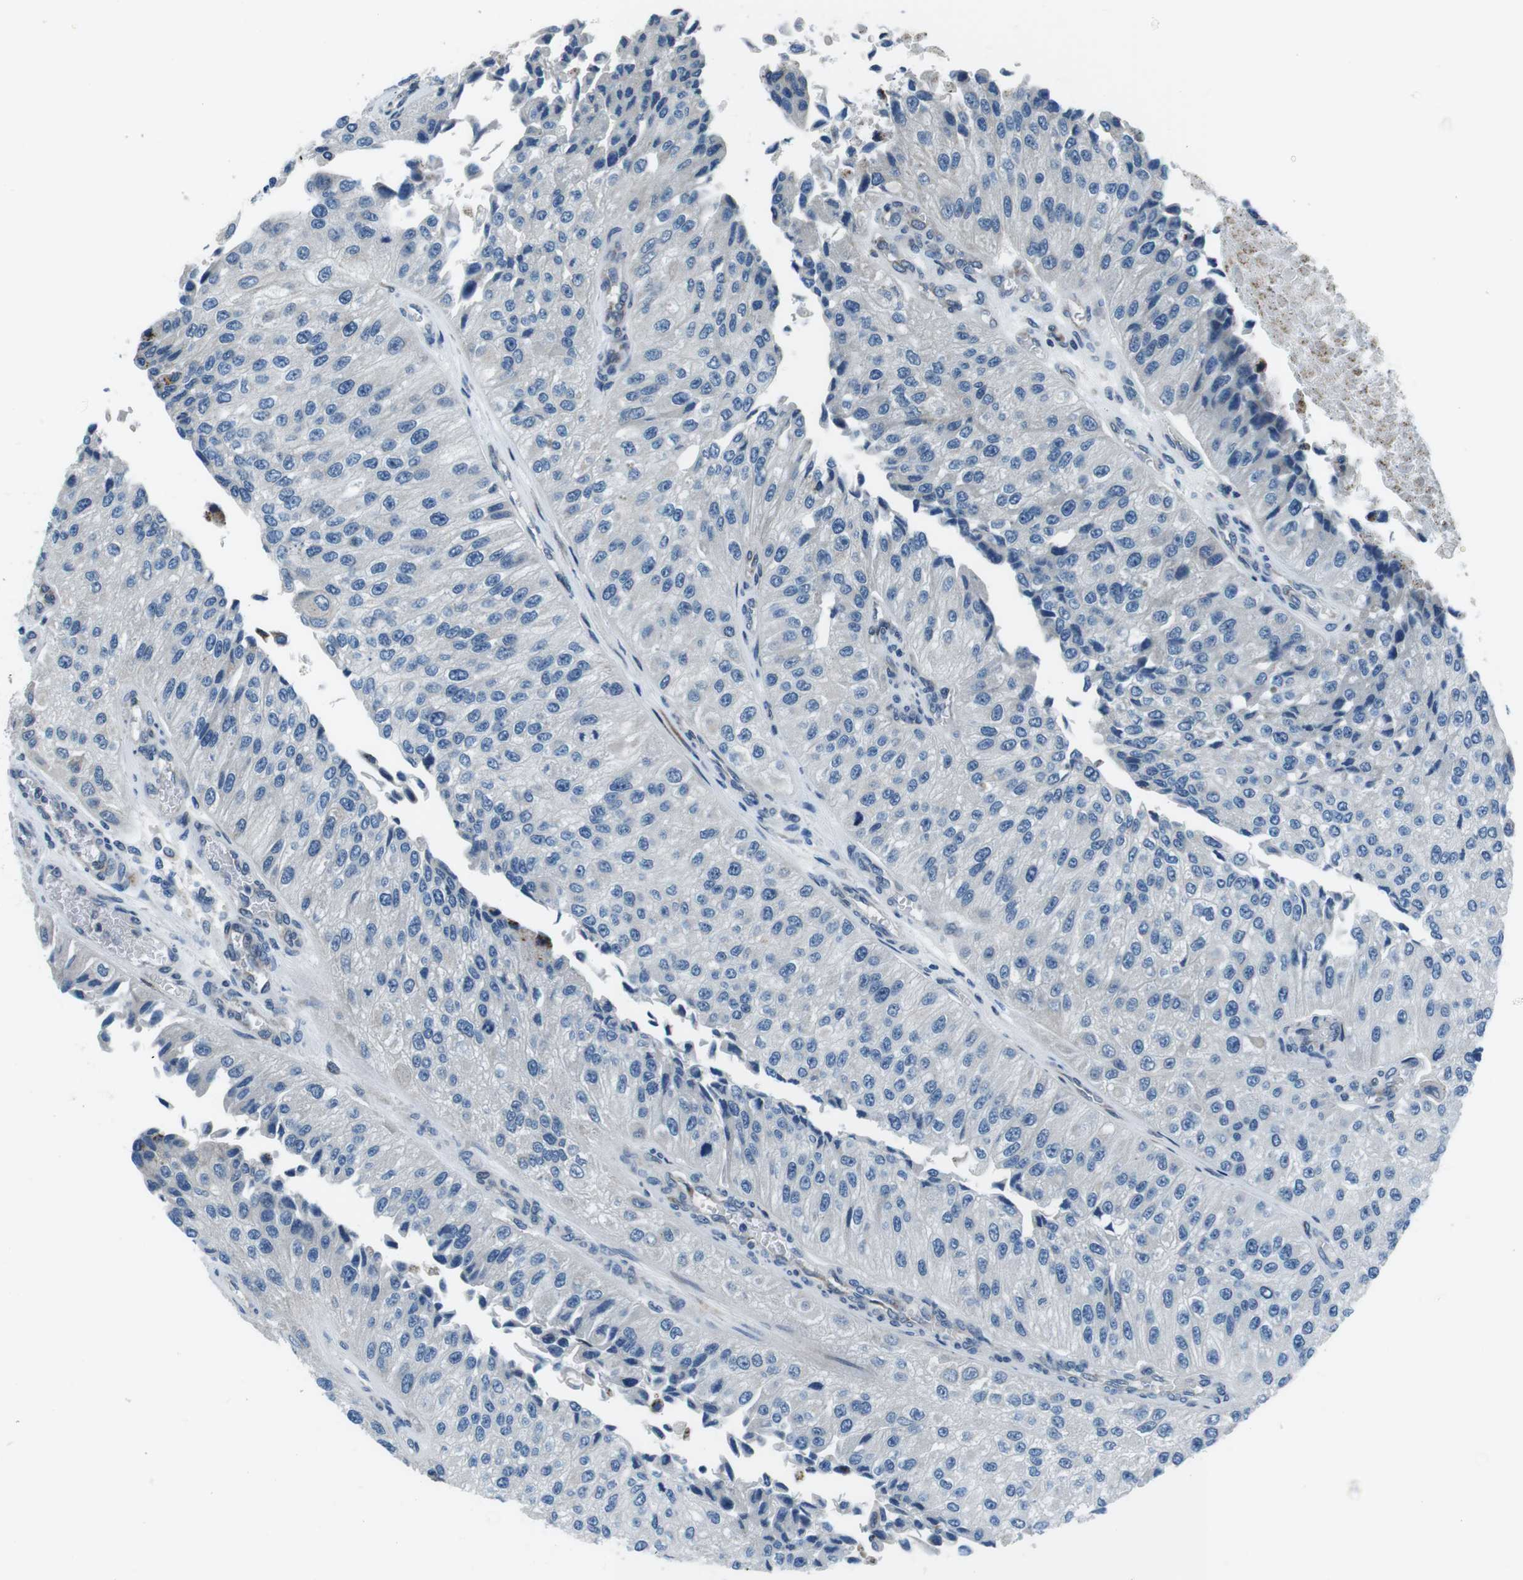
{"staining": {"intensity": "negative", "quantity": "none", "location": "none"}, "tissue": "urothelial cancer", "cell_type": "Tumor cells", "image_type": "cancer", "snomed": [{"axis": "morphology", "description": "Urothelial carcinoma, High grade"}, {"axis": "topography", "description": "Kidney"}, {"axis": "topography", "description": "Urinary bladder"}], "caption": "The immunohistochemistry image has no significant expression in tumor cells of urothelial cancer tissue.", "gene": "NUCB2", "patient": {"sex": "male", "age": 77}}